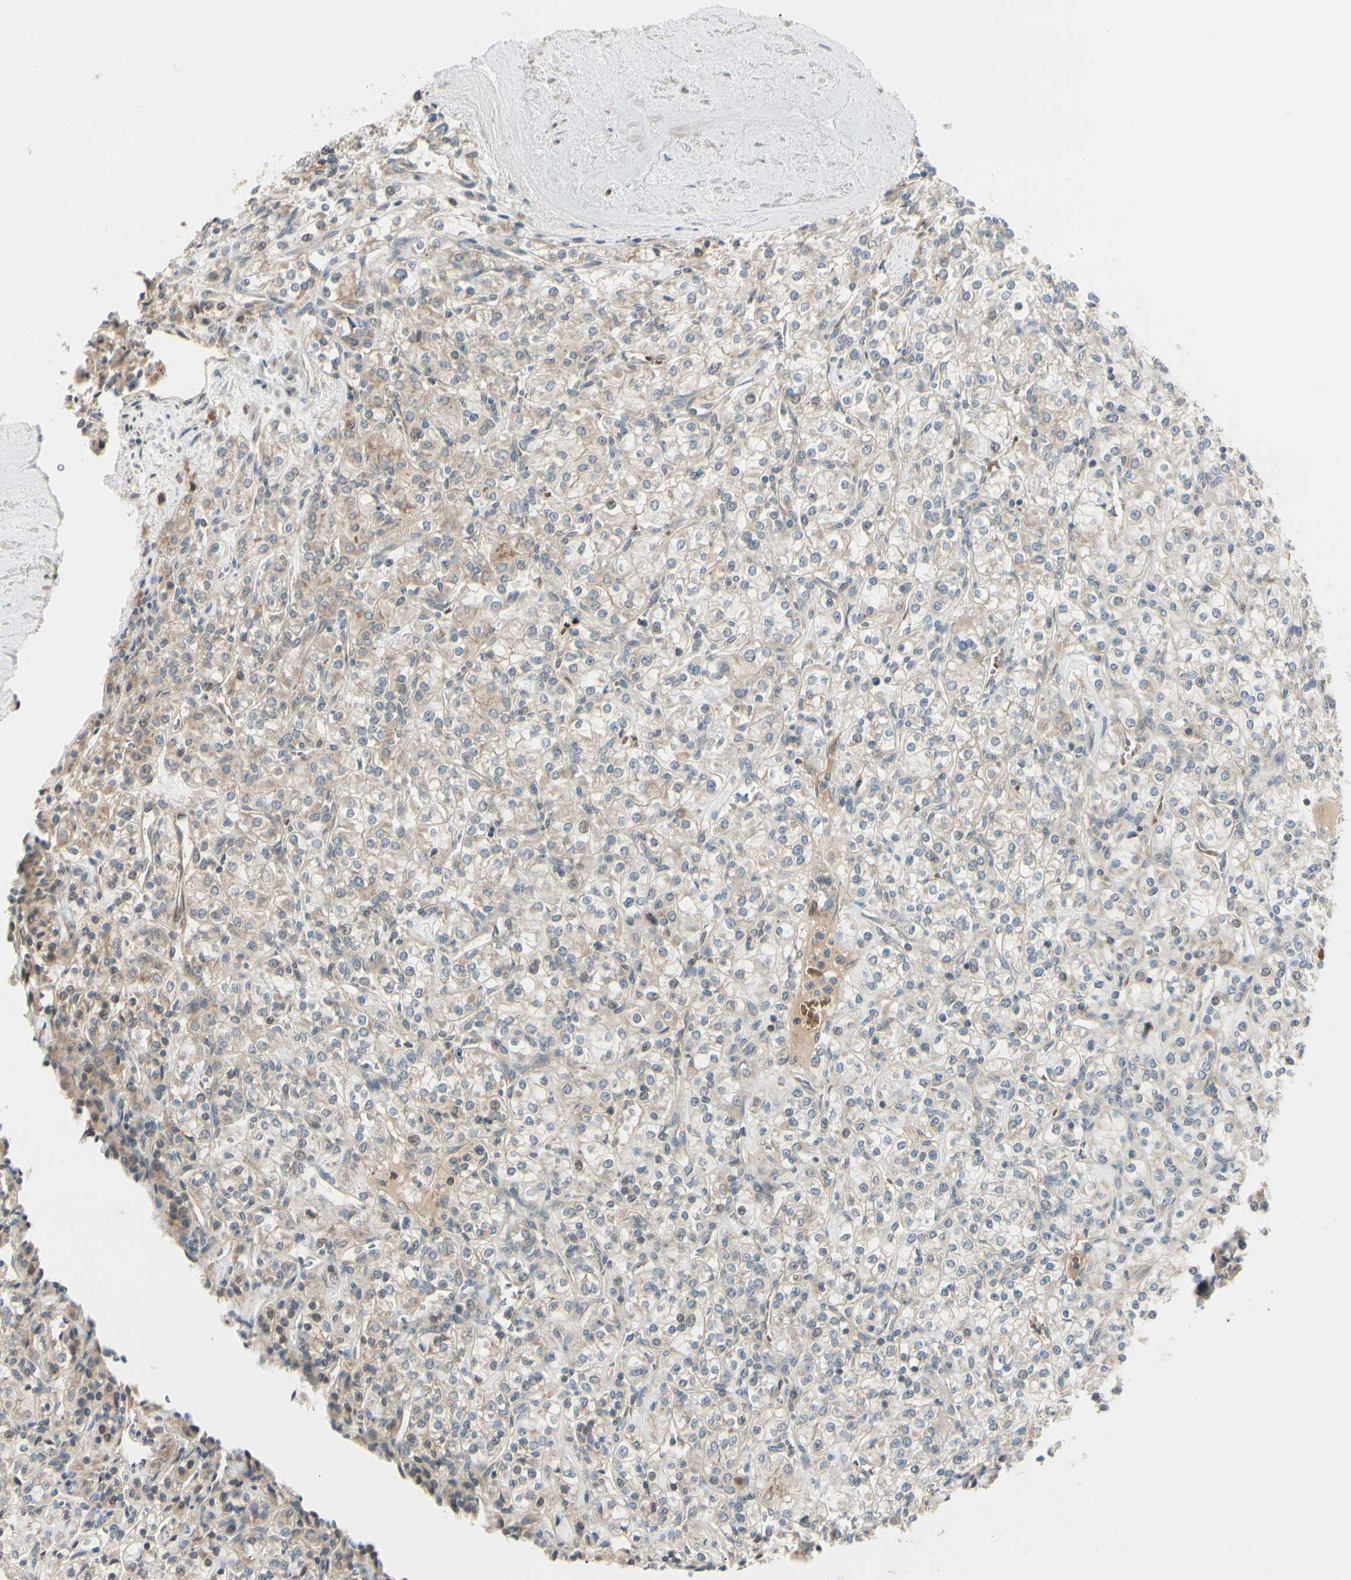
{"staining": {"intensity": "weak", "quantity": "25%-75%", "location": "cytoplasmic/membranous"}, "tissue": "renal cancer", "cell_type": "Tumor cells", "image_type": "cancer", "snomed": [{"axis": "morphology", "description": "Adenocarcinoma, NOS"}, {"axis": "topography", "description": "Kidney"}], "caption": "A low amount of weak cytoplasmic/membranous expression is seen in about 25%-75% of tumor cells in renal cancer tissue. The protein is shown in brown color, while the nuclei are stained blue.", "gene": "FGF10", "patient": {"sex": "male", "age": 77}}